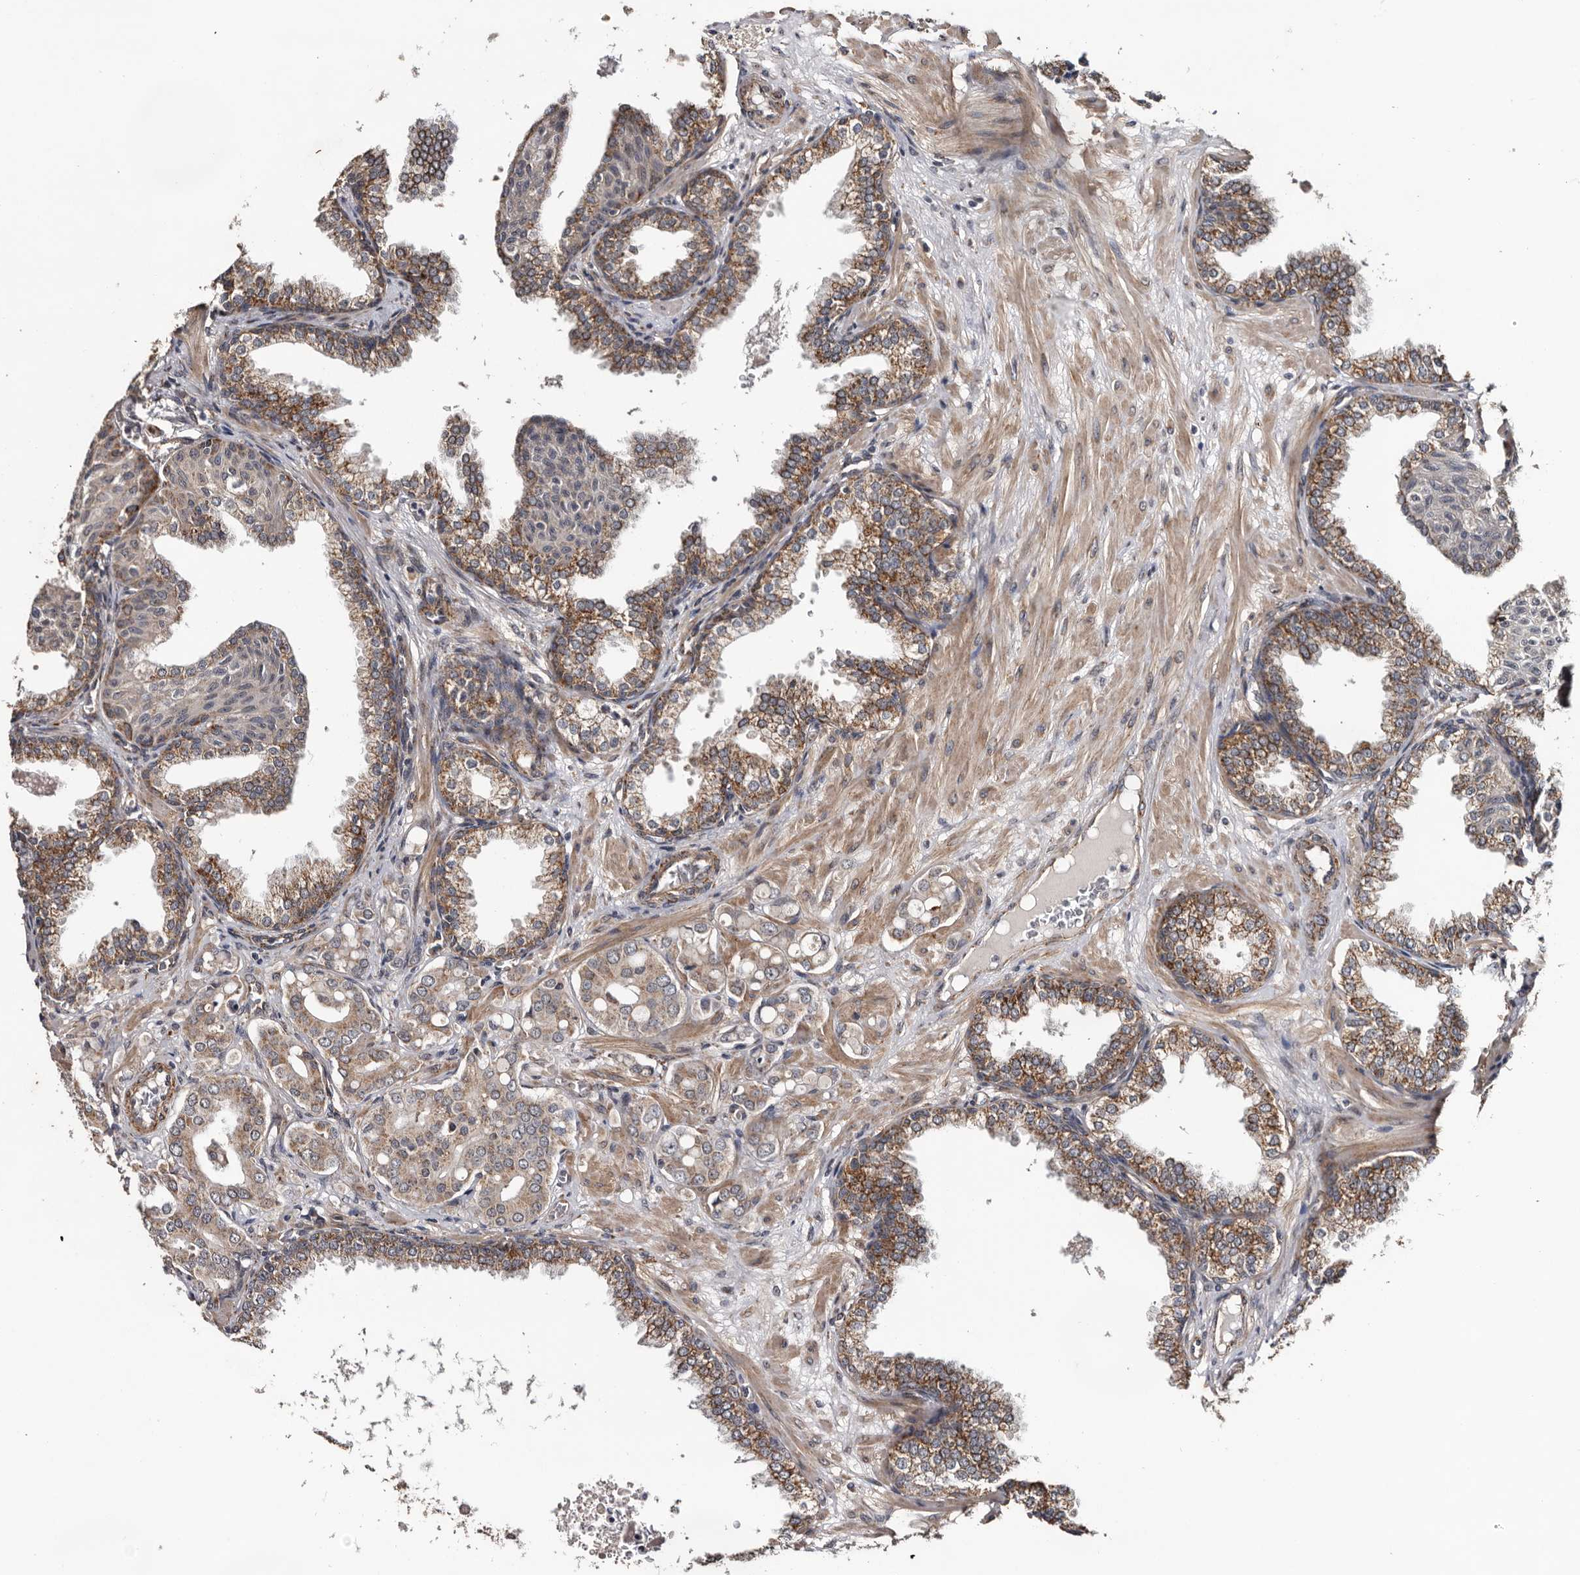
{"staining": {"intensity": "weak", "quantity": "25%-75%", "location": "cytoplasmic/membranous"}, "tissue": "prostate cancer", "cell_type": "Tumor cells", "image_type": "cancer", "snomed": [{"axis": "morphology", "description": "Adenocarcinoma, High grade"}, {"axis": "topography", "description": "Prostate"}], "caption": "Protein staining reveals weak cytoplasmic/membranous positivity in about 25%-75% of tumor cells in prostate cancer (high-grade adenocarcinoma). The protein is stained brown, and the nuclei are stained in blue (DAB IHC with brightfield microscopy, high magnification).", "gene": "ARMCX2", "patient": {"sex": "male", "age": 52}}